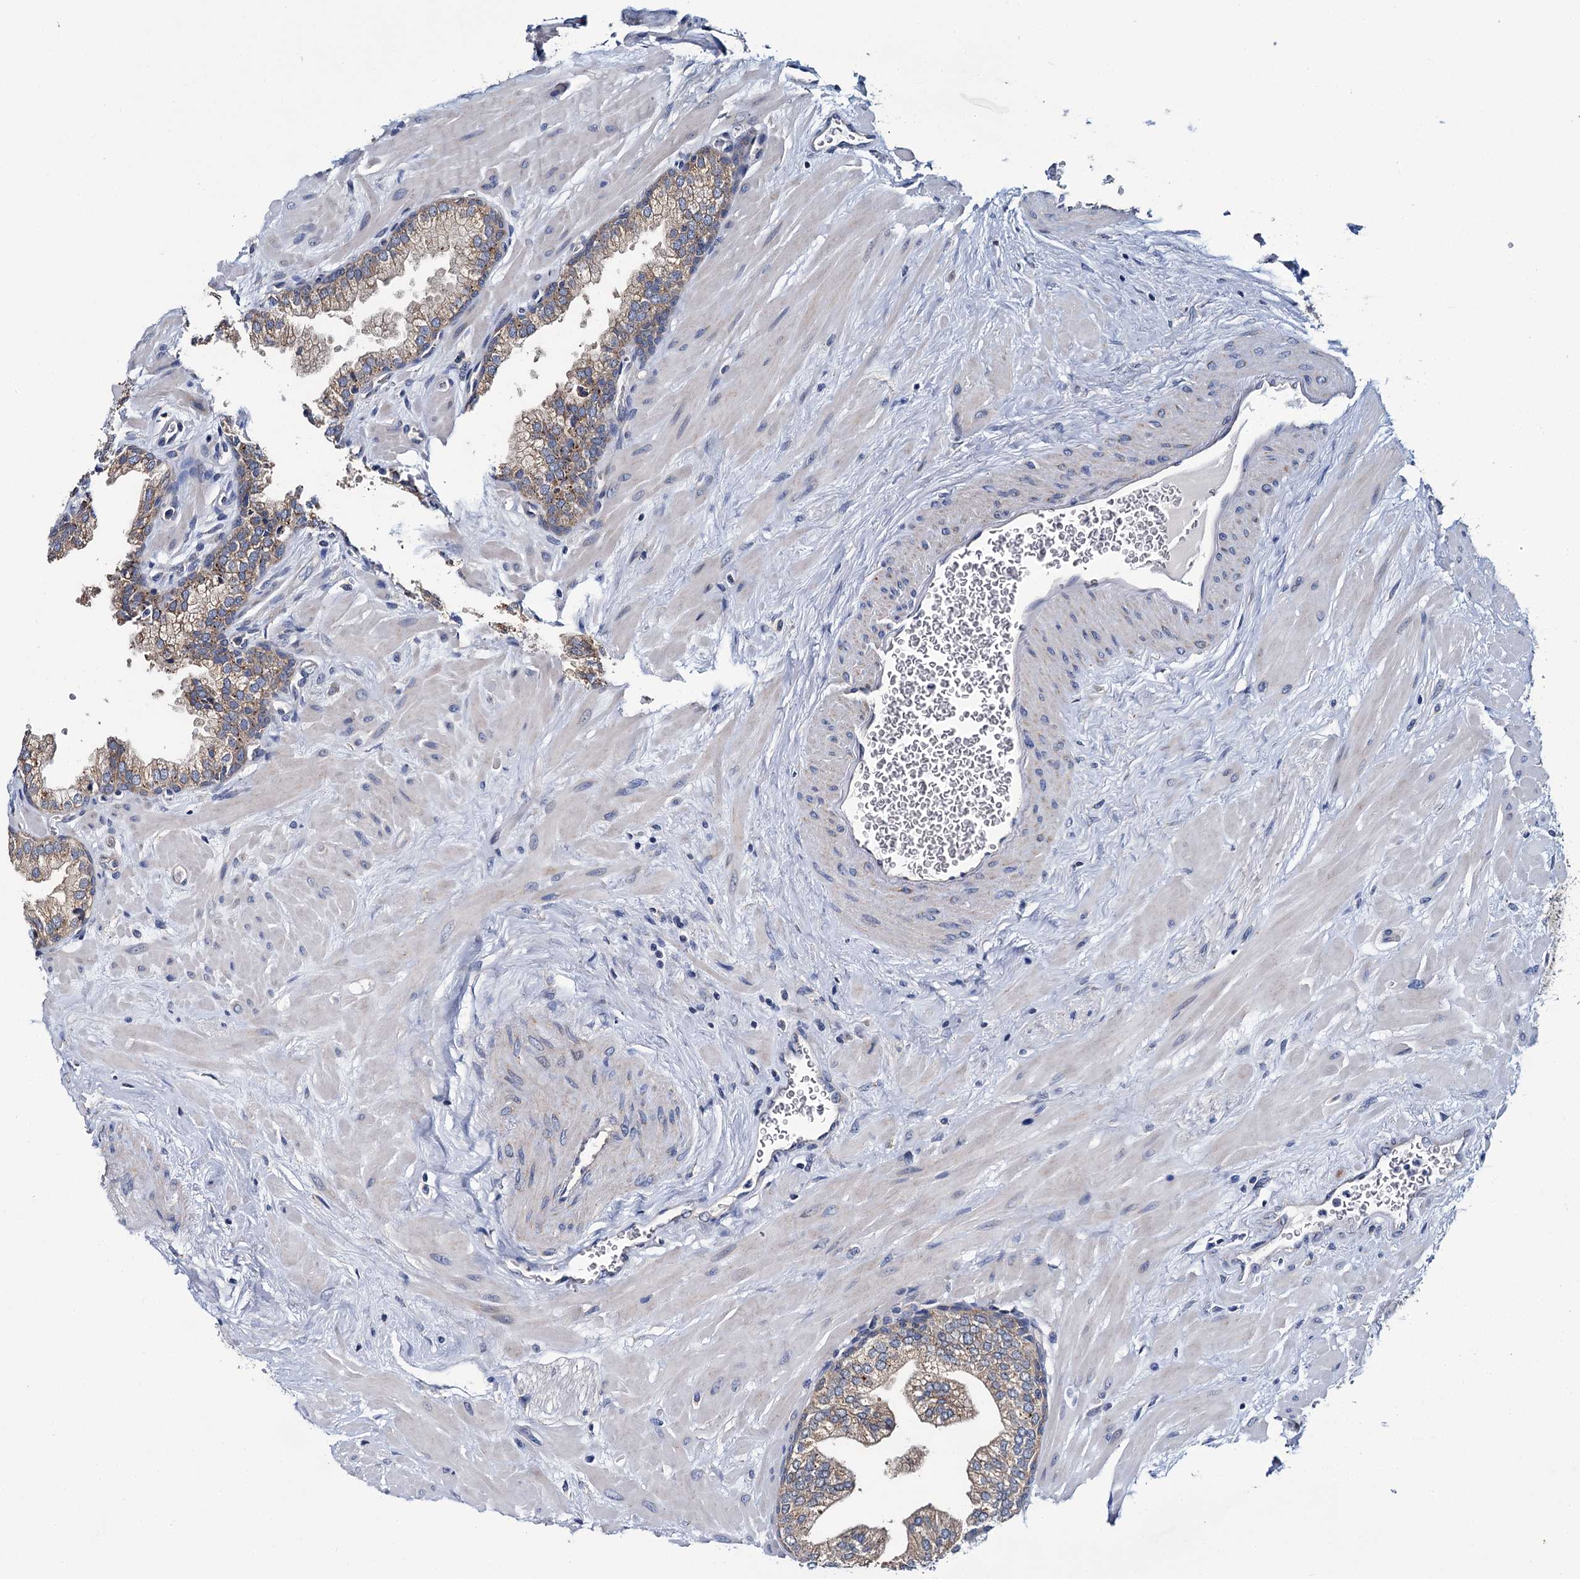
{"staining": {"intensity": "moderate", "quantity": ">75%", "location": "cytoplasmic/membranous"}, "tissue": "prostate", "cell_type": "Glandular cells", "image_type": "normal", "snomed": [{"axis": "morphology", "description": "Normal tissue, NOS"}, {"axis": "topography", "description": "Prostate"}], "caption": "Immunohistochemical staining of normal prostate displays moderate cytoplasmic/membranous protein staining in approximately >75% of glandular cells.", "gene": "CEP295", "patient": {"sex": "male", "age": 60}}